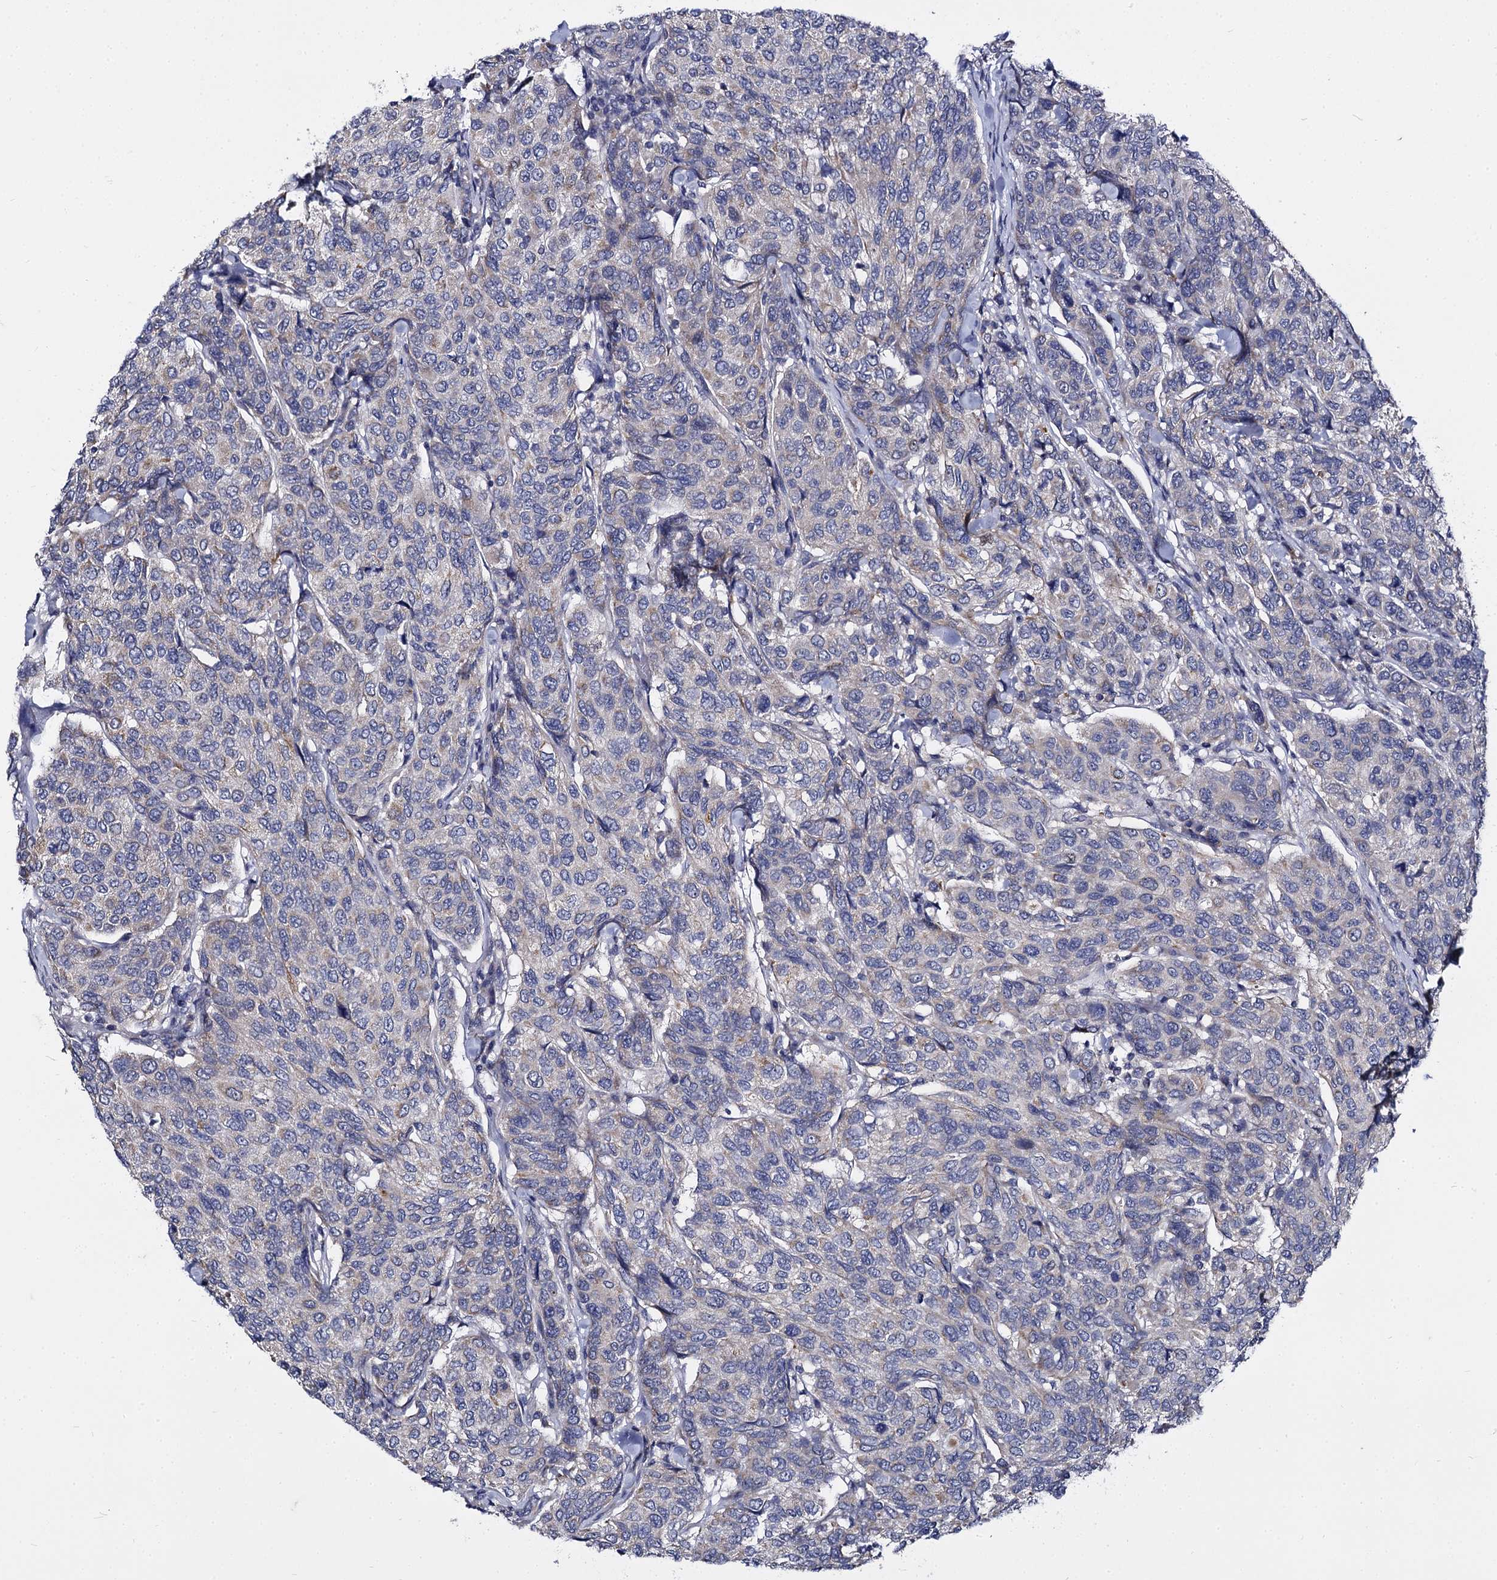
{"staining": {"intensity": "negative", "quantity": "none", "location": "none"}, "tissue": "breast cancer", "cell_type": "Tumor cells", "image_type": "cancer", "snomed": [{"axis": "morphology", "description": "Duct carcinoma"}, {"axis": "topography", "description": "Breast"}], "caption": "High magnification brightfield microscopy of breast cancer stained with DAB (brown) and counterstained with hematoxylin (blue): tumor cells show no significant expression. (Immunohistochemistry, brightfield microscopy, high magnification).", "gene": "PANX2", "patient": {"sex": "female", "age": 55}}